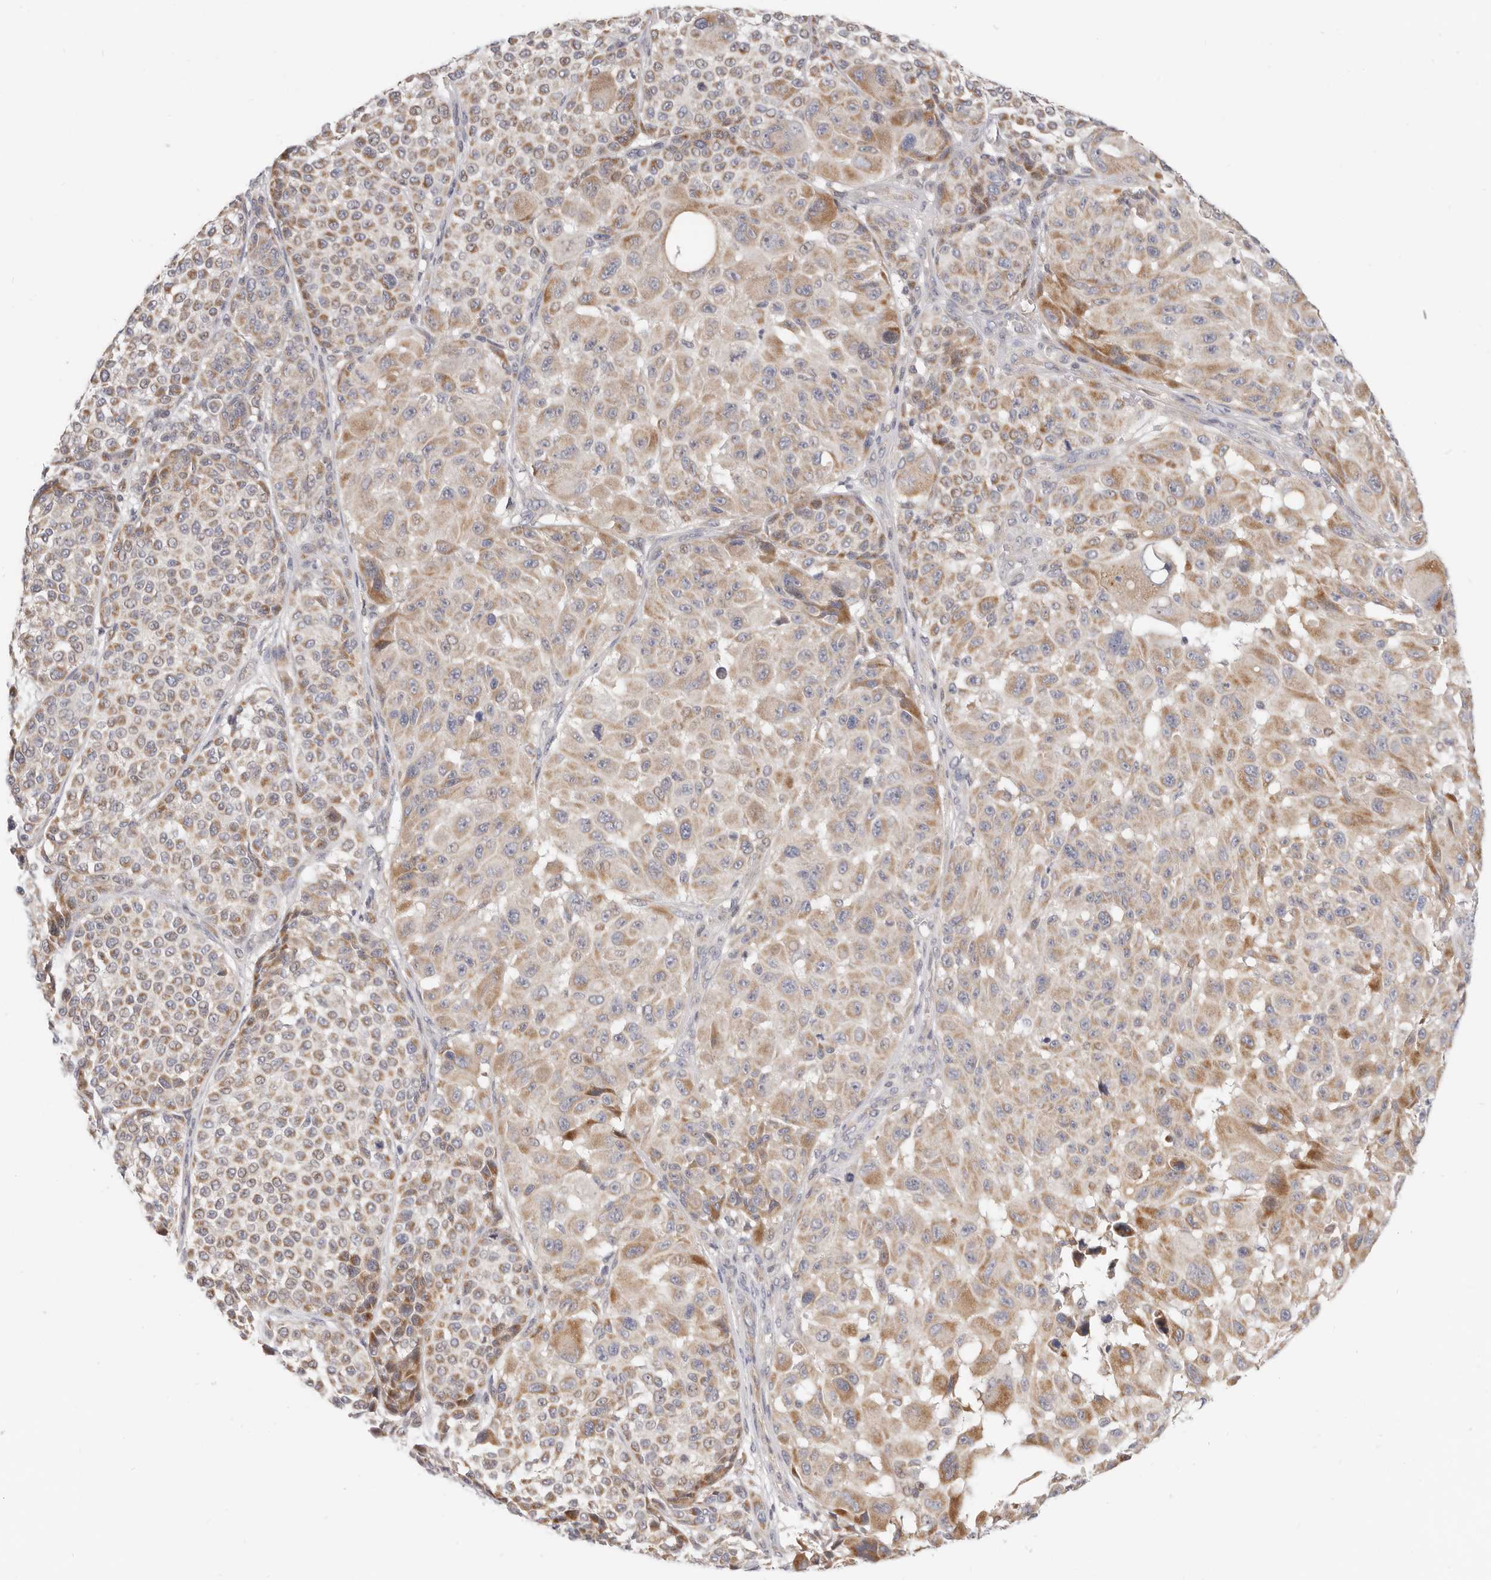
{"staining": {"intensity": "moderate", "quantity": "25%-75%", "location": "cytoplasmic/membranous"}, "tissue": "melanoma", "cell_type": "Tumor cells", "image_type": "cancer", "snomed": [{"axis": "morphology", "description": "Malignant melanoma, NOS"}, {"axis": "topography", "description": "Skin"}], "caption": "This micrograph reveals IHC staining of malignant melanoma, with medium moderate cytoplasmic/membranous positivity in approximately 25%-75% of tumor cells.", "gene": "TFB2M", "patient": {"sex": "male", "age": 83}}